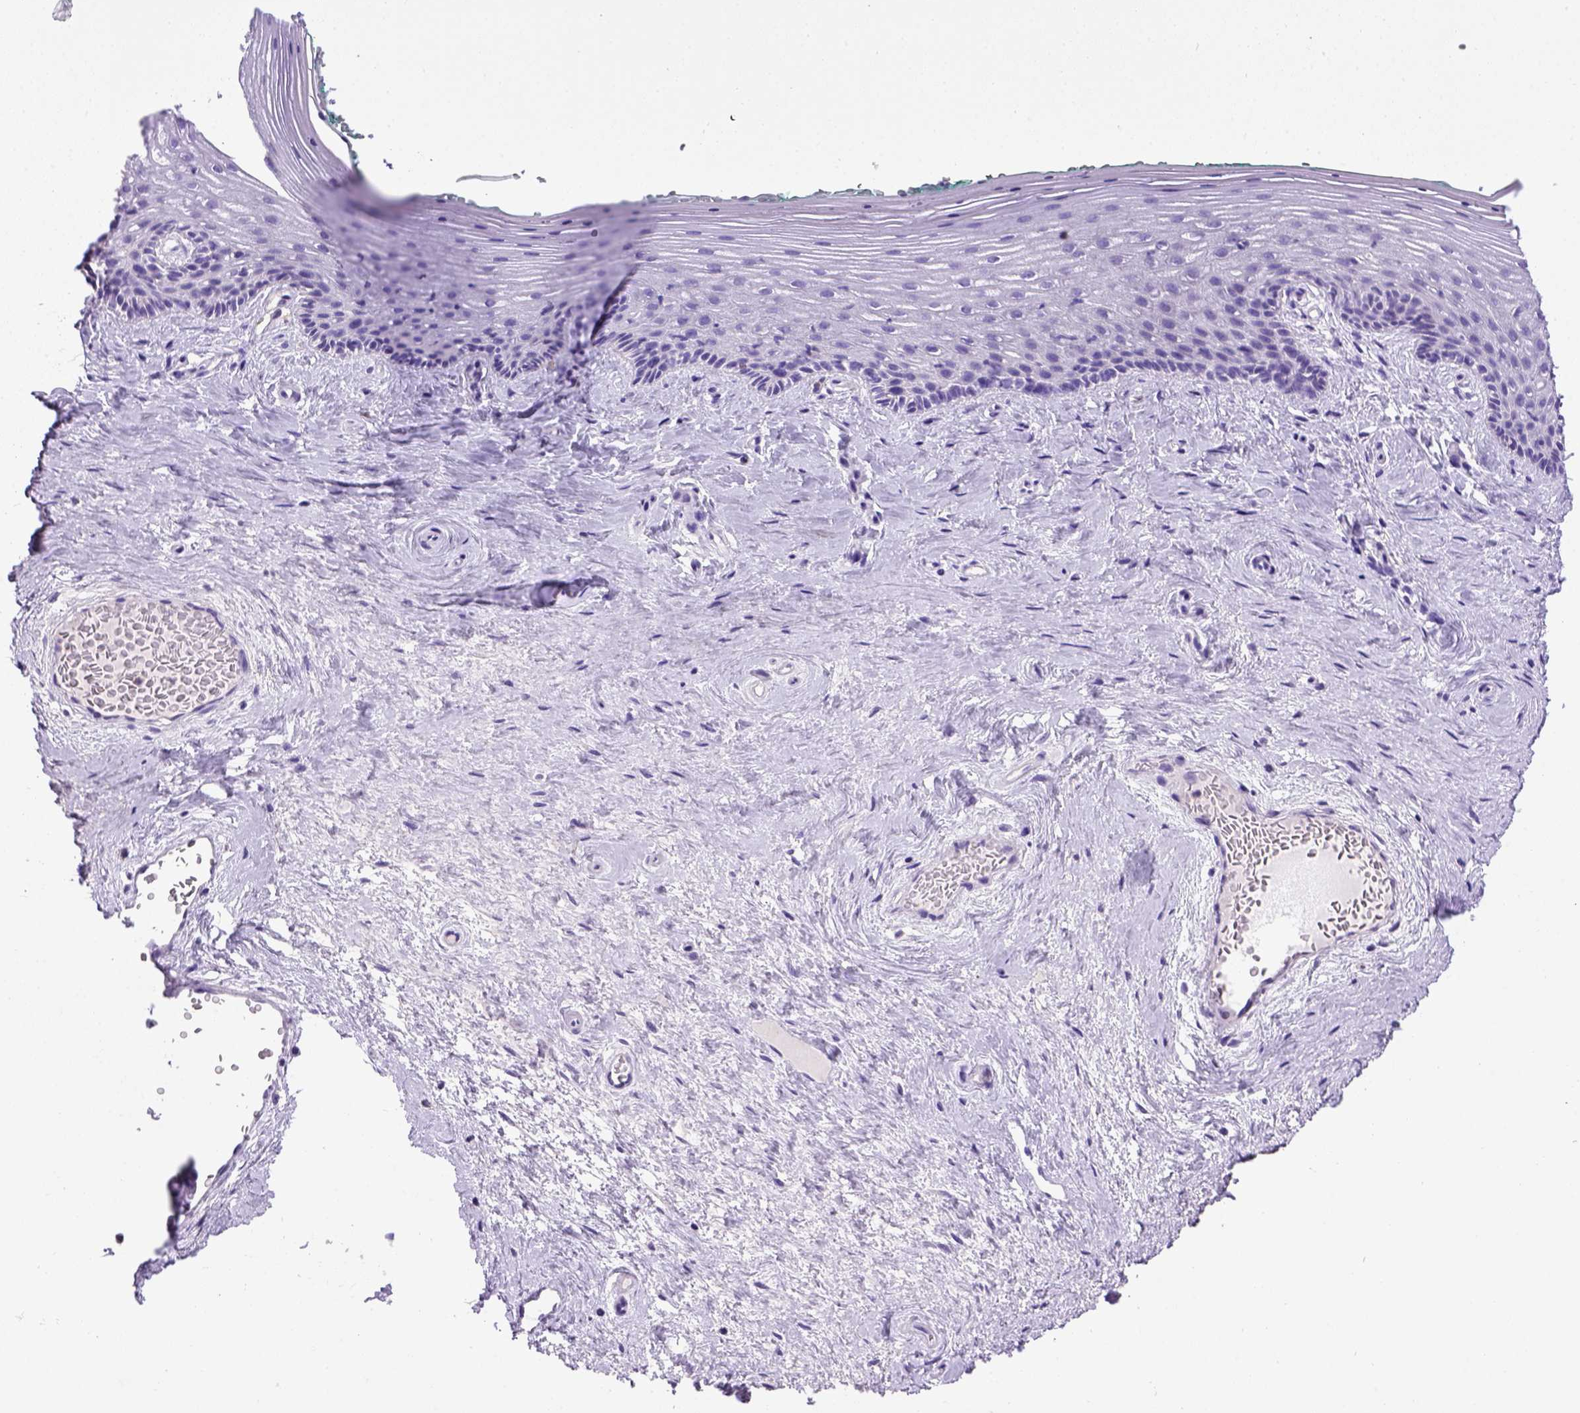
{"staining": {"intensity": "negative", "quantity": "none", "location": "none"}, "tissue": "vagina", "cell_type": "Squamous epithelial cells", "image_type": "normal", "snomed": [{"axis": "morphology", "description": "Normal tissue, NOS"}, {"axis": "topography", "description": "Vagina"}], "caption": "High power microscopy histopathology image of an IHC micrograph of unremarkable vagina, revealing no significant expression in squamous epithelial cells.", "gene": "ITGAX", "patient": {"sex": "female", "age": 45}}